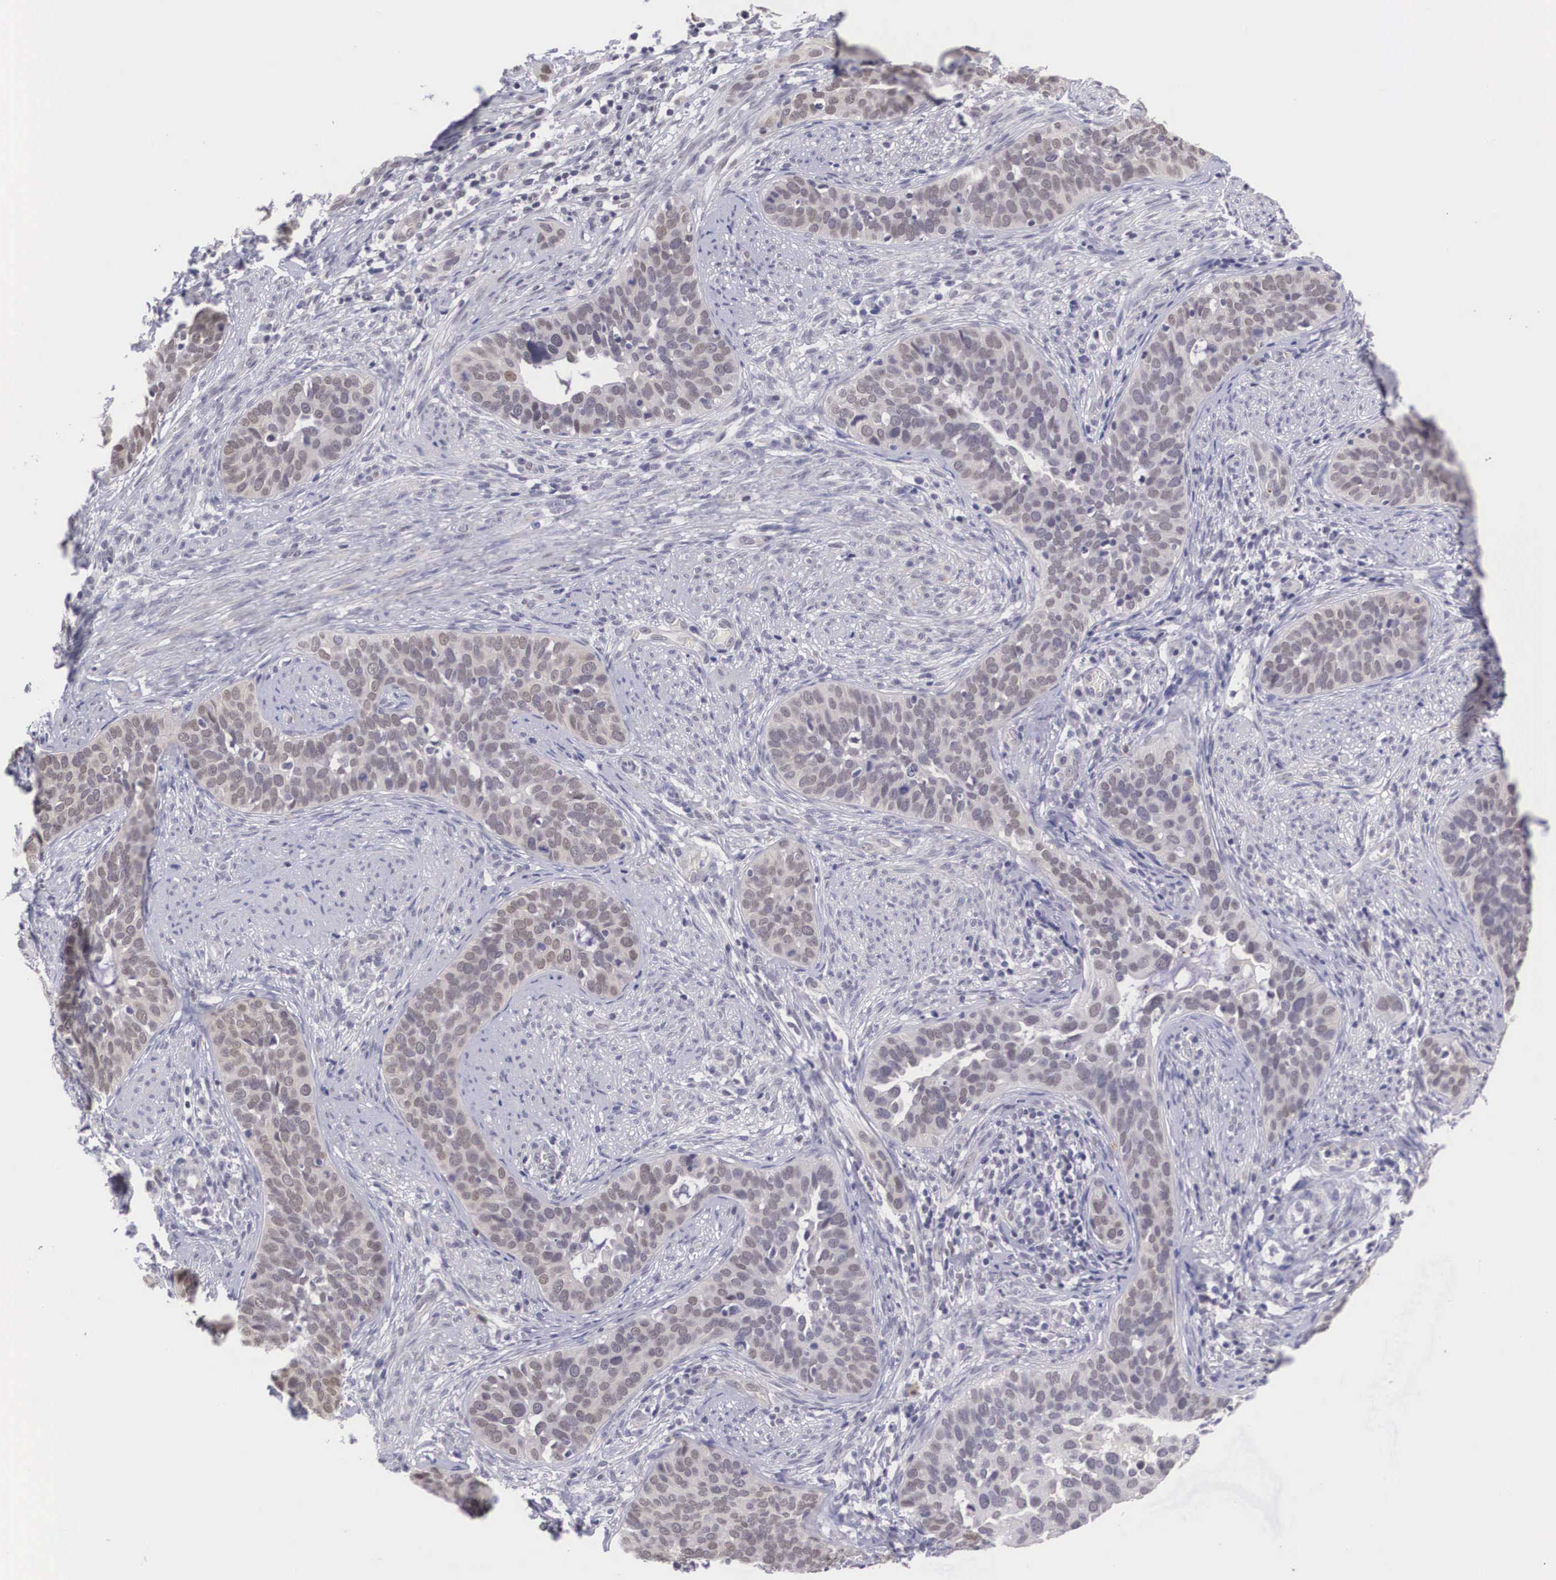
{"staining": {"intensity": "weak", "quantity": ">75%", "location": "cytoplasmic/membranous,nuclear"}, "tissue": "cervical cancer", "cell_type": "Tumor cells", "image_type": "cancer", "snomed": [{"axis": "morphology", "description": "Squamous cell carcinoma, NOS"}, {"axis": "topography", "description": "Cervix"}], "caption": "Squamous cell carcinoma (cervical) stained with a brown dye demonstrates weak cytoplasmic/membranous and nuclear positive positivity in about >75% of tumor cells.", "gene": "NINL", "patient": {"sex": "female", "age": 31}}